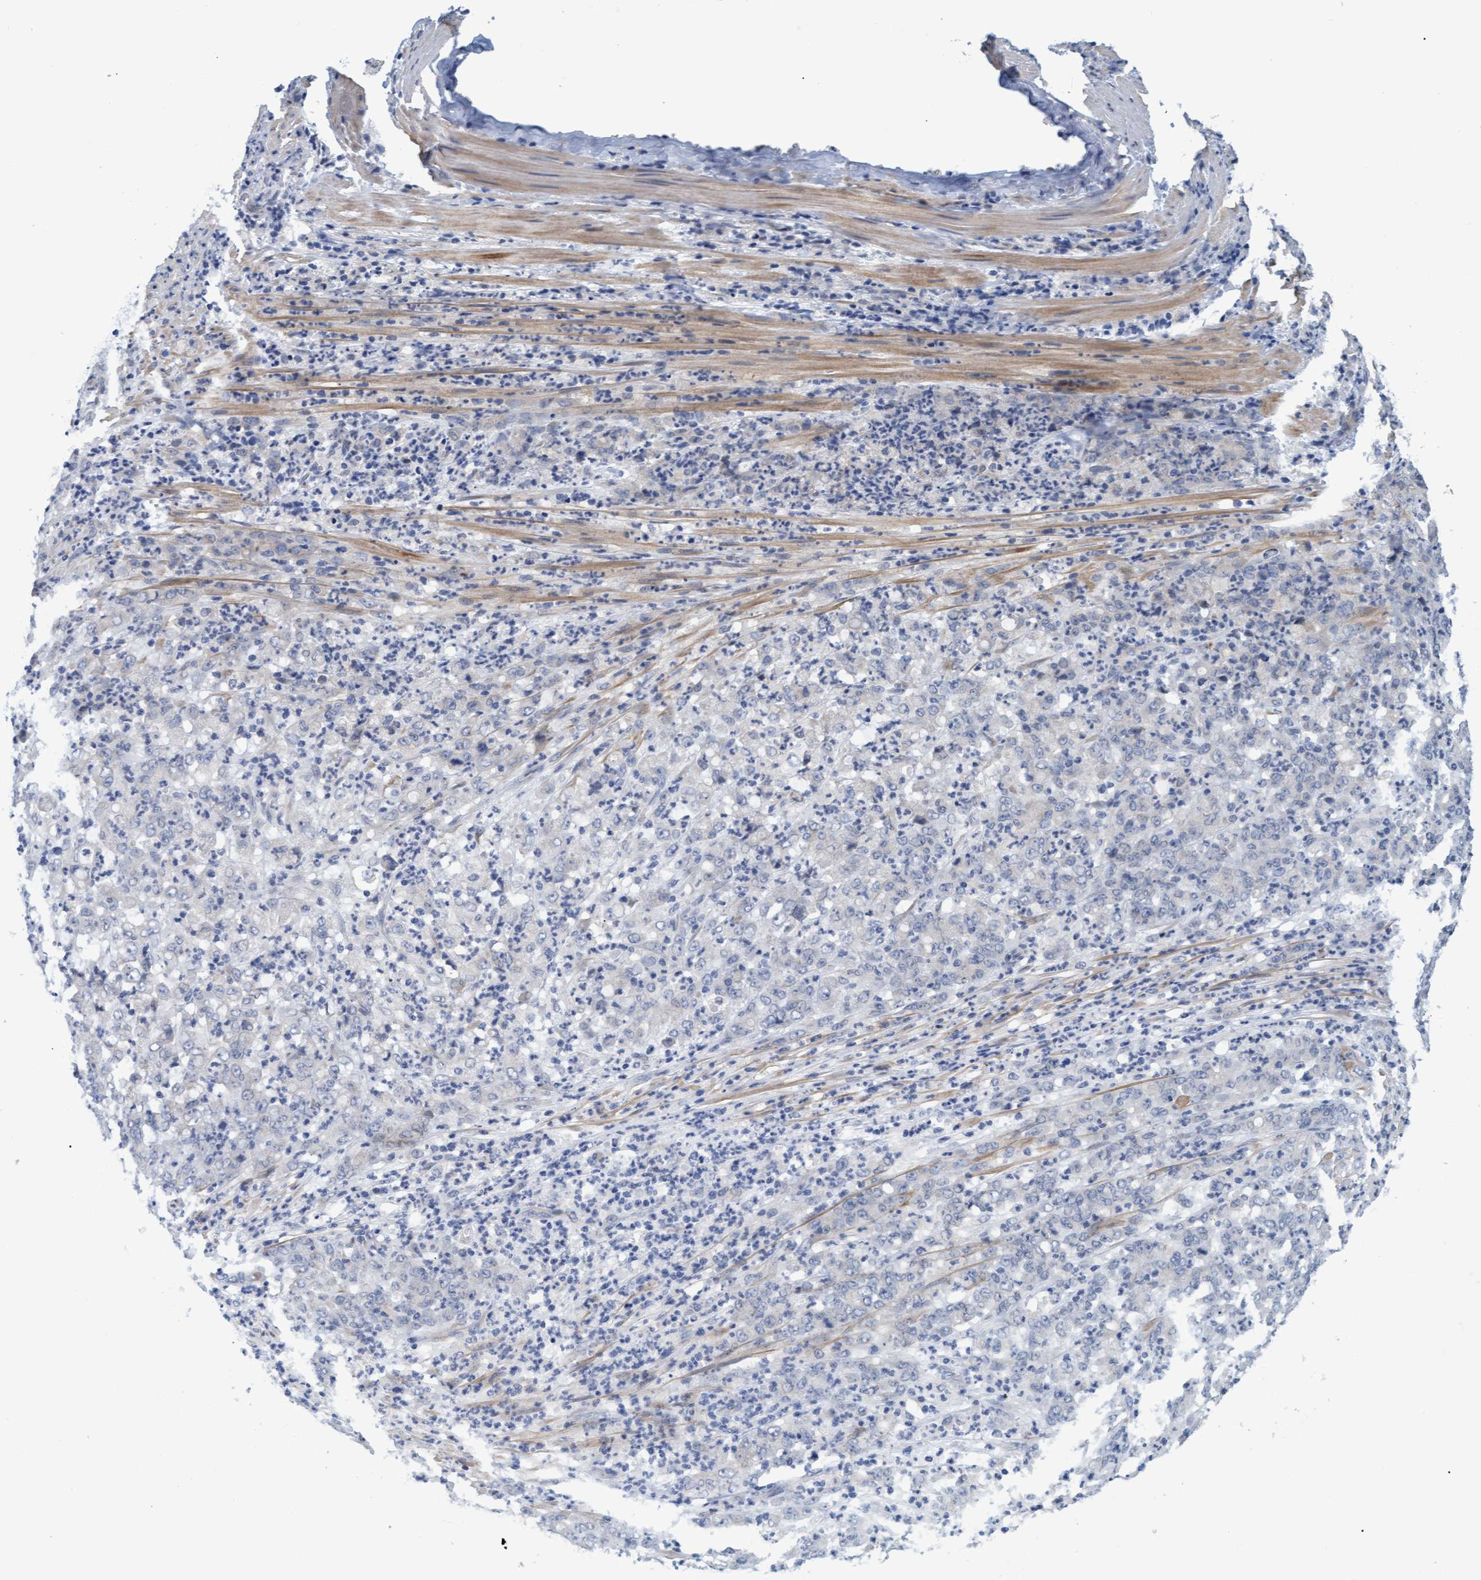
{"staining": {"intensity": "negative", "quantity": "none", "location": "none"}, "tissue": "stomach cancer", "cell_type": "Tumor cells", "image_type": "cancer", "snomed": [{"axis": "morphology", "description": "Adenocarcinoma, NOS"}, {"axis": "topography", "description": "Stomach, lower"}], "caption": "Stomach cancer (adenocarcinoma) stained for a protein using immunohistochemistry displays no staining tumor cells.", "gene": "SSTR3", "patient": {"sex": "female", "age": 71}}